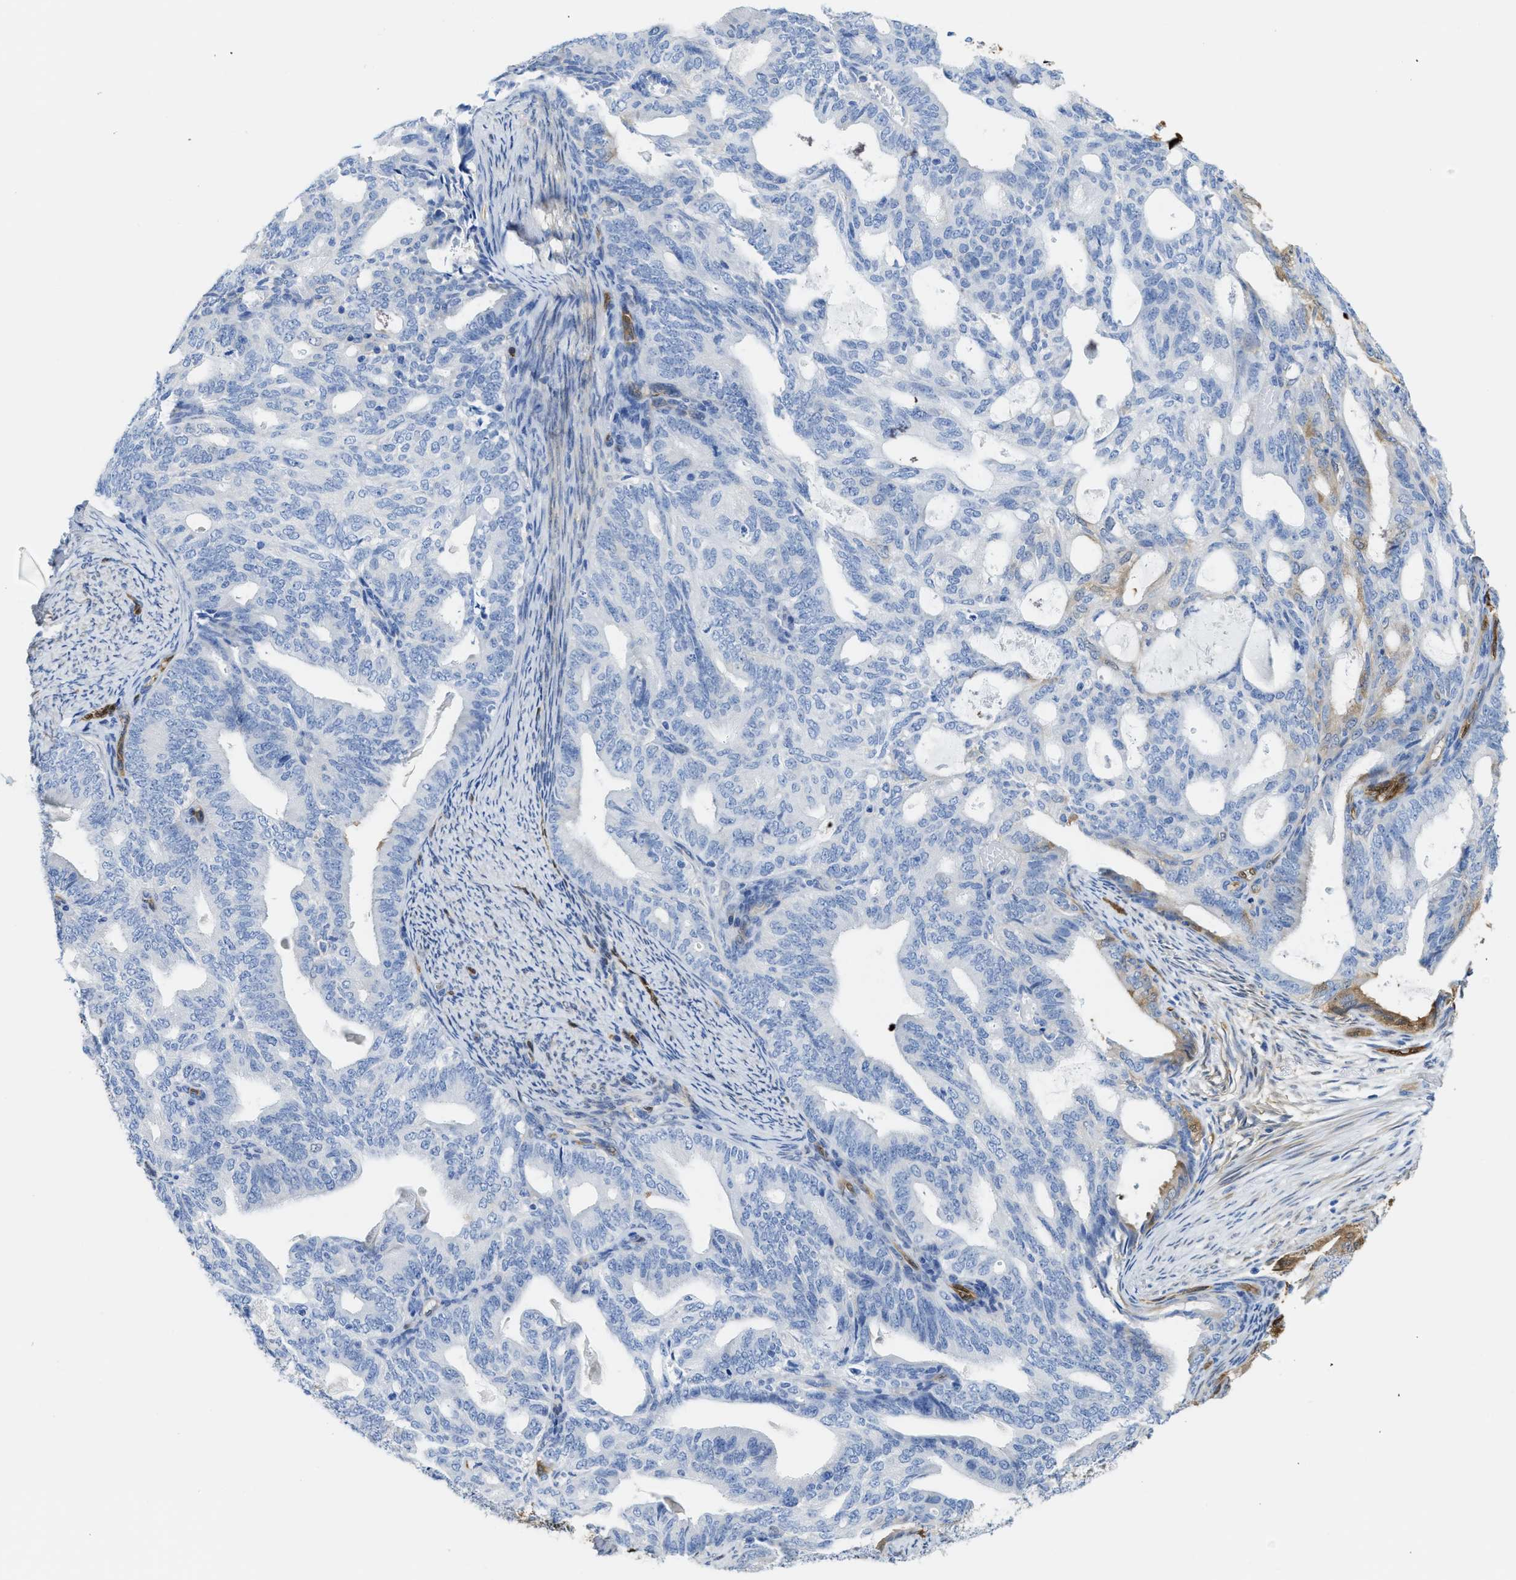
{"staining": {"intensity": "moderate", "quantity": "<25%", "location": "cytoplasmic/membranous"}, "tissue": "endometrial cancer", "cell_type": "Tumor cells", "image_type": "cancer", "snomed": [{"axis": "morphology", "description": "Adenocarcinoma, NOS"}, {"axis": "topography", "description": "Endometrium"}], "caption": "Adenocarcinoma (endometrial) was stained to show a protein in brown. There is low levels of moderate cytoplasmic/membranous expression in approximately <25% of tumor cells.", "gene": "ASS1", "patient": {"sex": "female", "age": 58}}